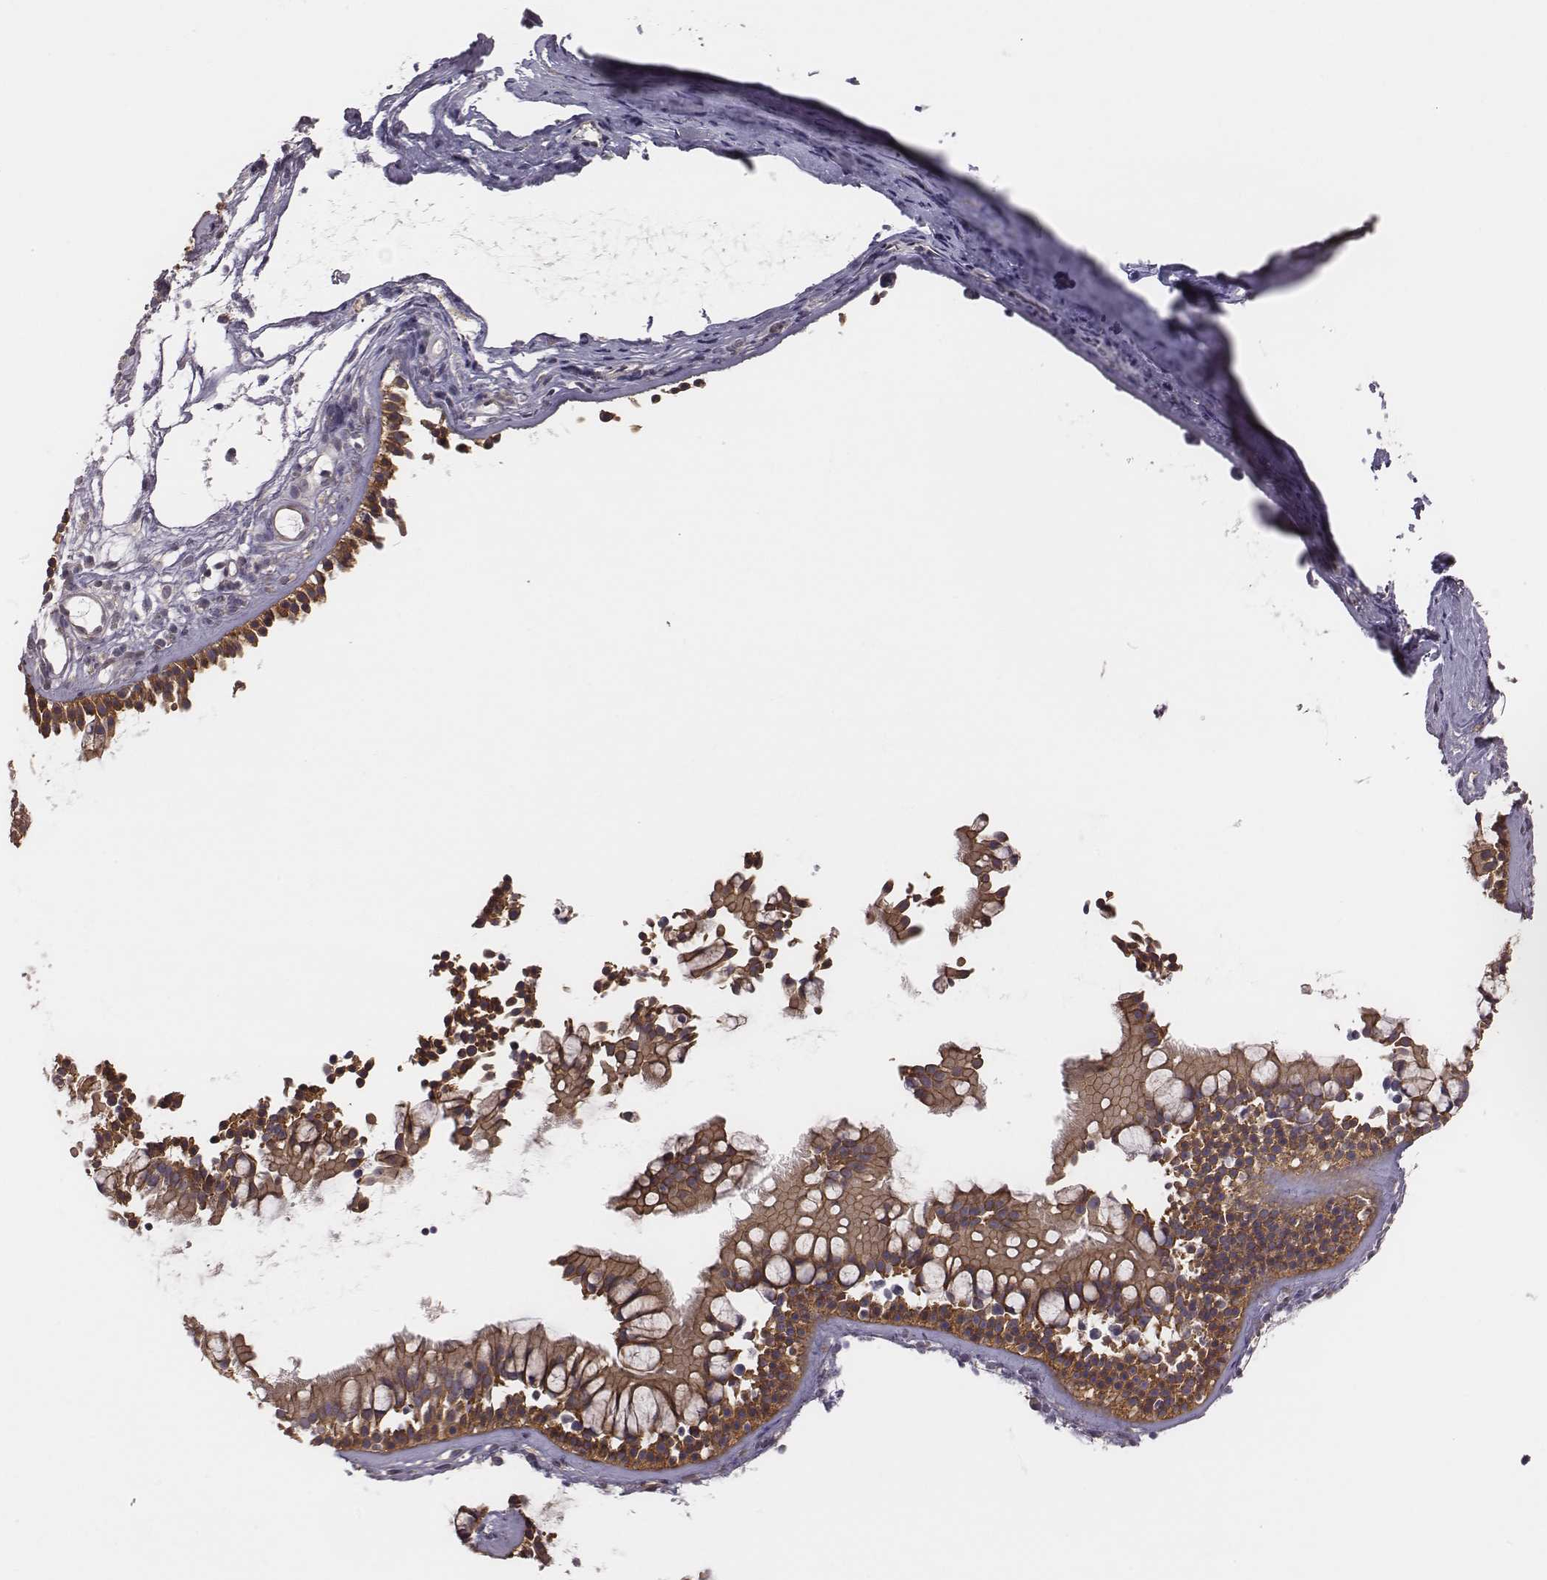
{"staining": {"intensity": "moderate", "quantity": ">75%", "location": "cytoplasmic/membranous"}, "tissue": "nasopharynx", "cell_type": "Respiratory epithelial cells", "image_type": "normal", "snomed": [{"axis": "morphology", "description": "Normal tissue, NOS"}, {"axis": "topography", "description": "Nasopharynx"}], "caption": "Protein staining by IHC displays moderate cytoplasmic/membranous expression in about >75% of respiratory epithelial cells in normal nasopharynx.", "gene": "SCARF1", "patient": {"sex": "male", "age": 68}}